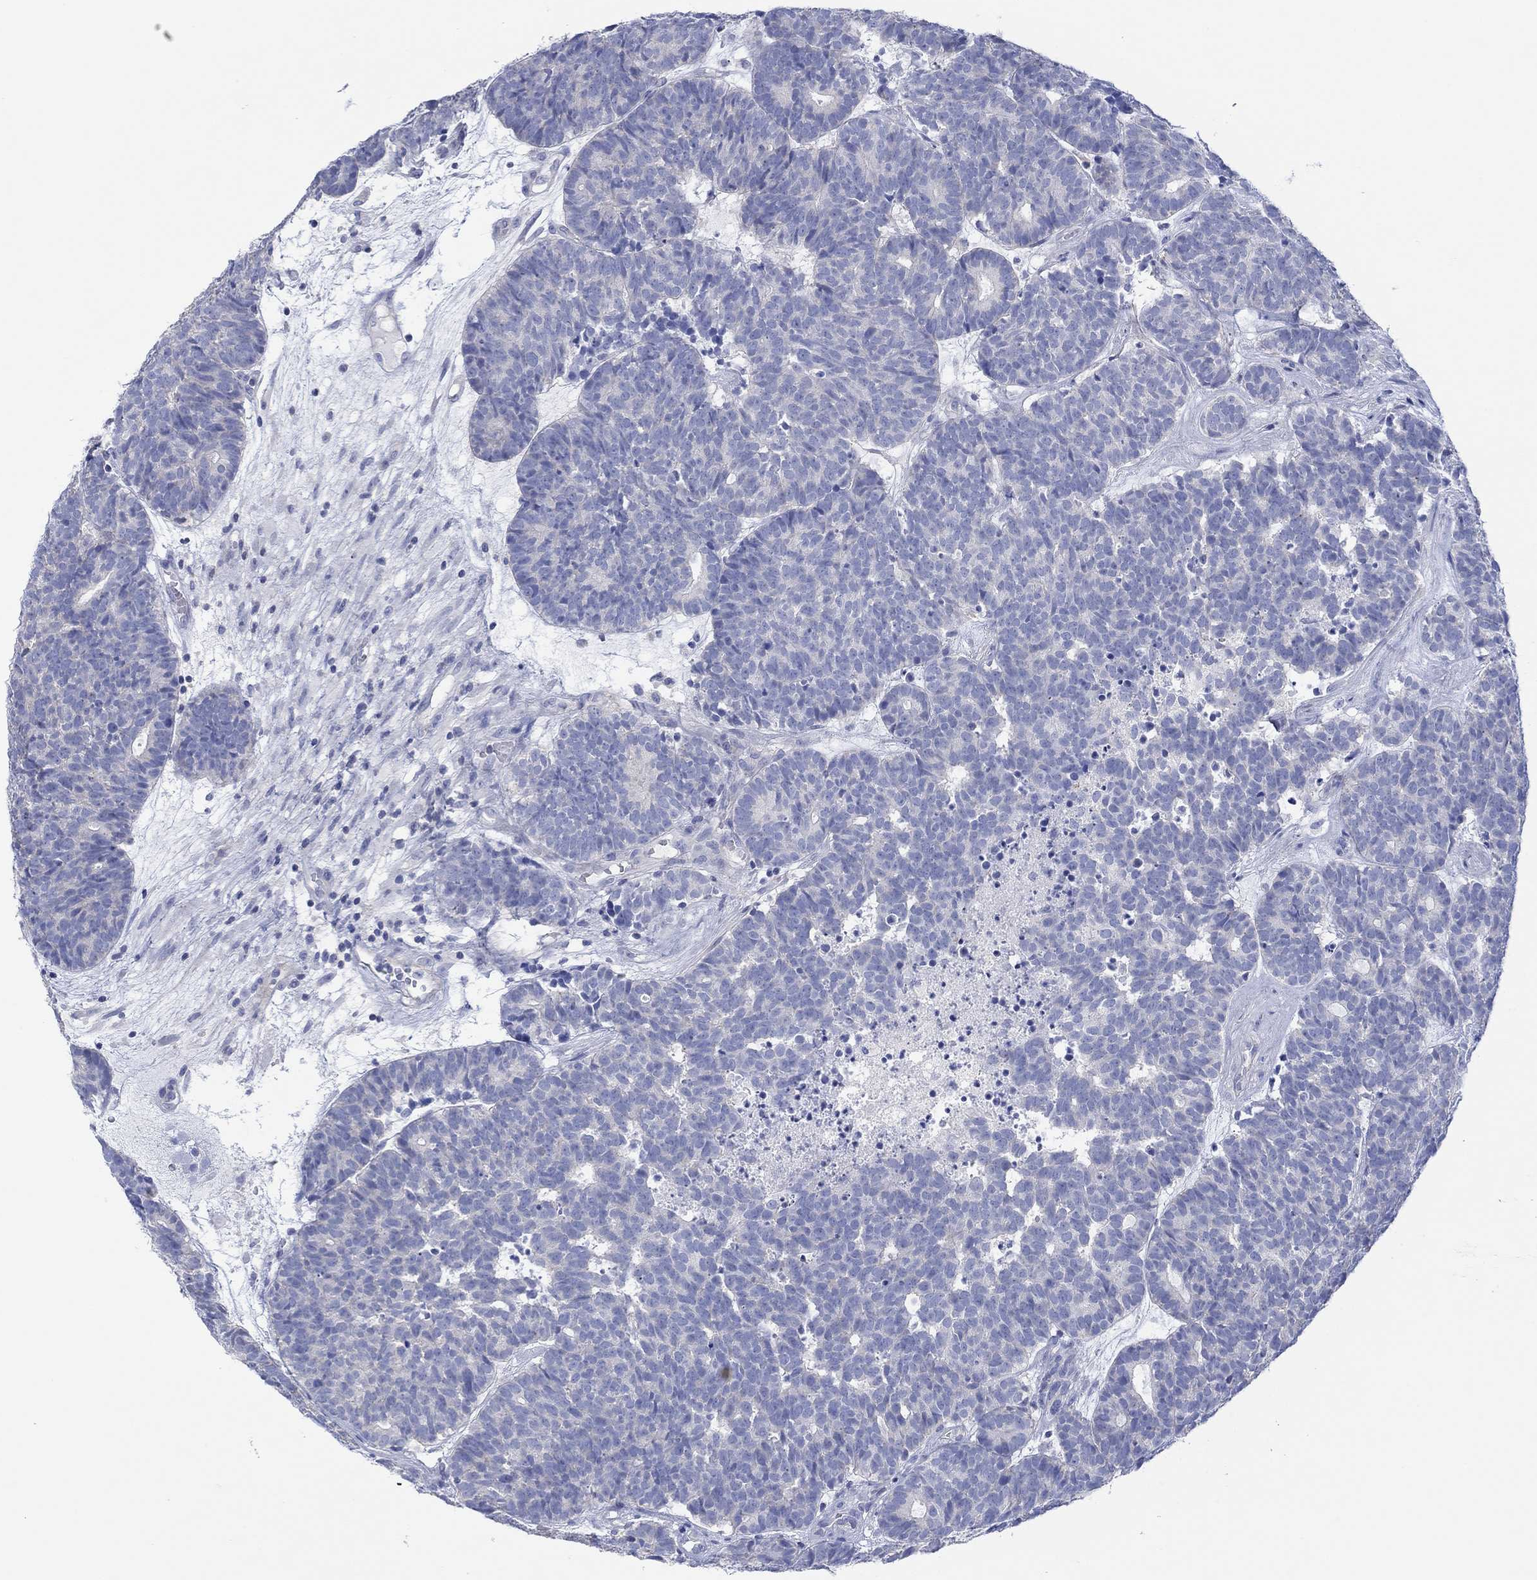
{"staining": {"intensity": "negative", "quantity": "none", "location": "none"}, "tissue": "head and neck cancer", "cell_type": "Tumor cells", "image_type": "cancer", "snomed": [{"axis": "morphology", "description": "Adenocarcinoma, NOS"}, {"axis": "topography", "description": "Head-Neck"}], "caption": "Tumor cells are negative for protein expression in human adenocarcinoma (head and neck). (Brightfield microscopy of DAB immunohistochemistry (IHC) at high magnification).", "gene": "PPIL6", "patient": {"sex": "female", "age": 81}}